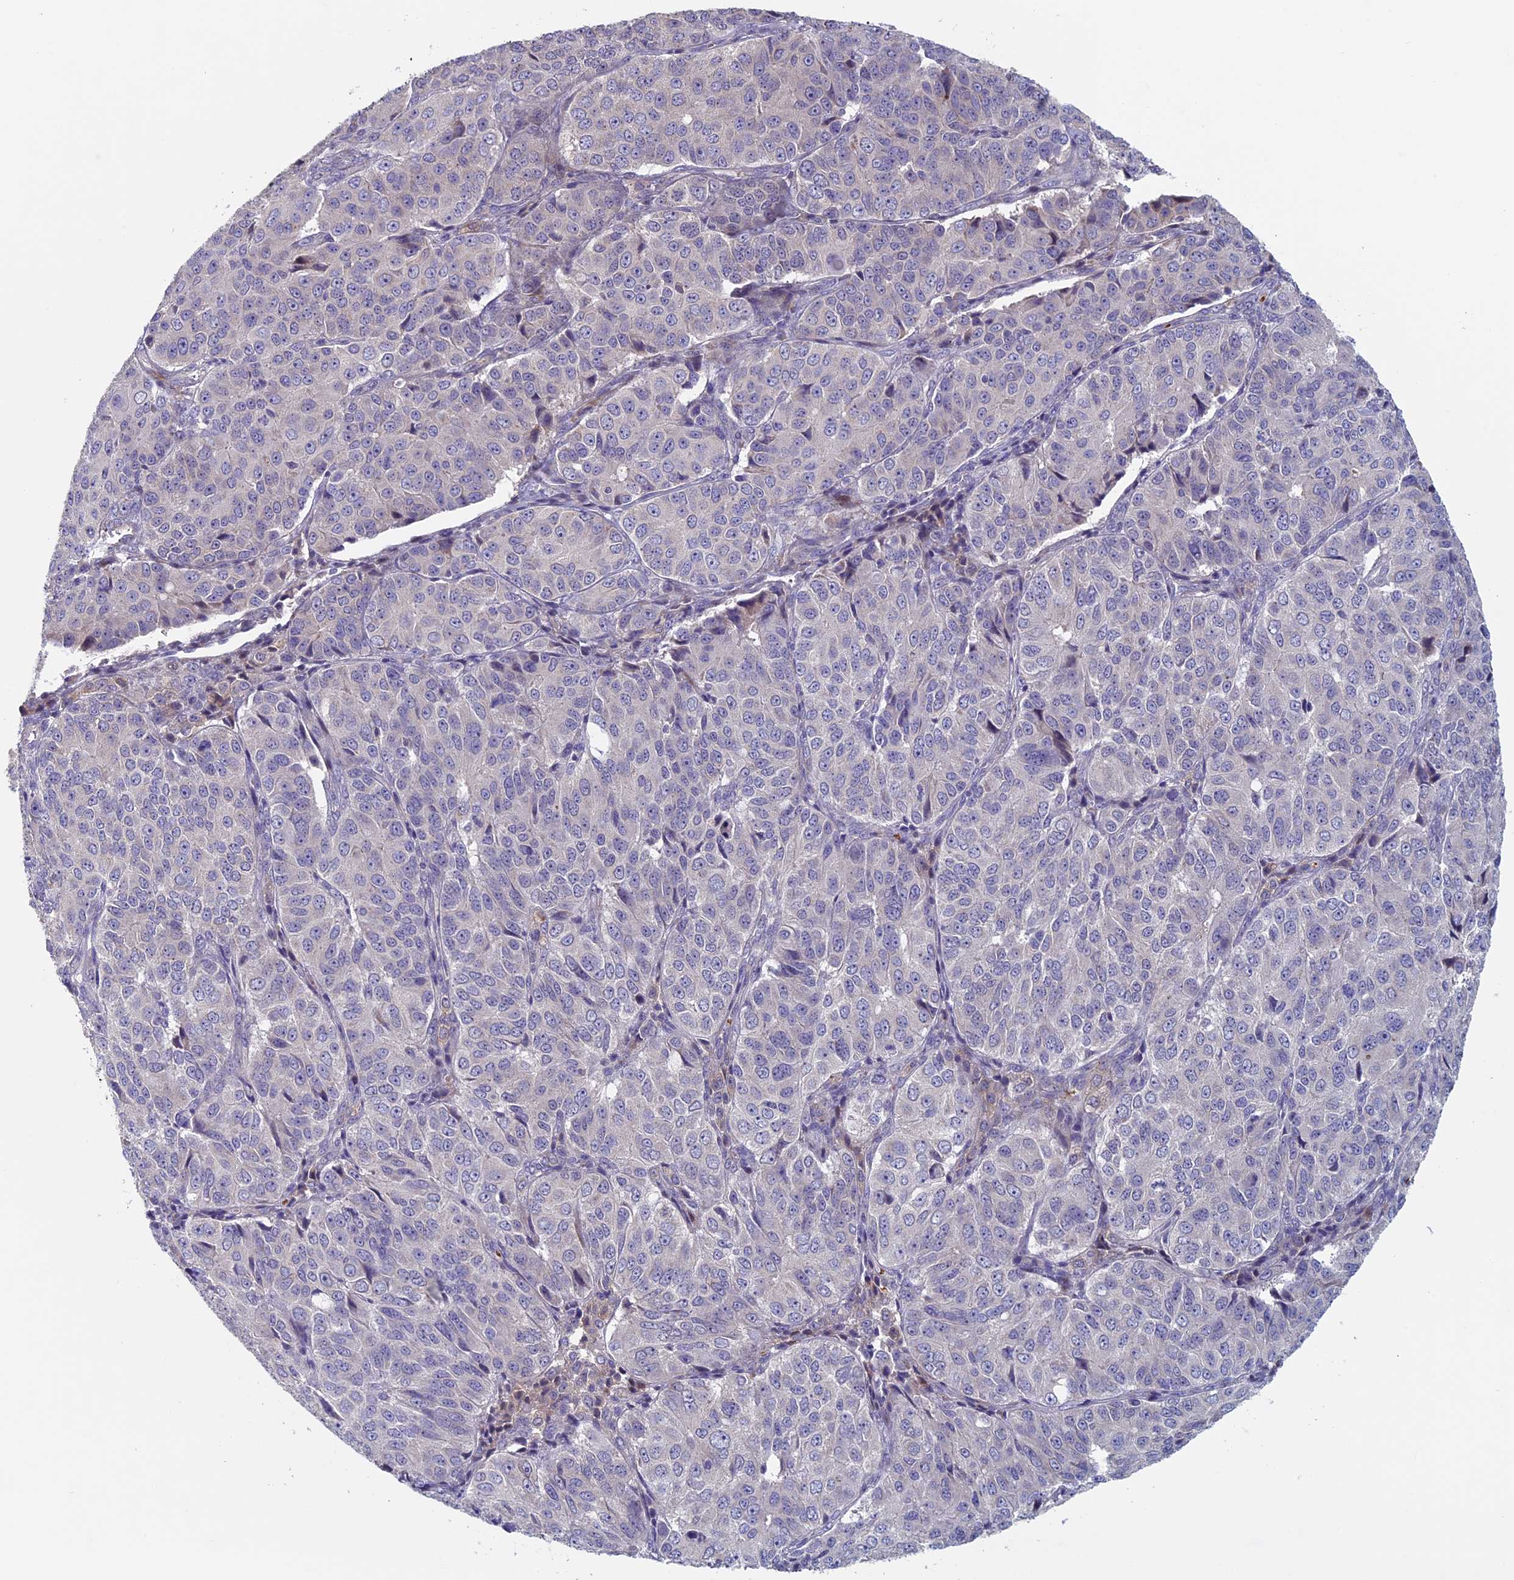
{"staining": {"intensity": "negative", "quantity": "none", "location": "none"}, "tissue": "ovarian cancer", "cell_type": "Tumor cells", "image_type": "cancer", "snomed": [{"axis": "morphology", "description": "Carcinoma, endometroid"}, {"axis": "topography", "description": "Ovary"}], "caption": "The micrograph demonstrates no significant expression in tumor cells of endometroid carcinoma (ovarian).", "gene": "RCCD1", "patient": {"sex": "female", "age": 51}}